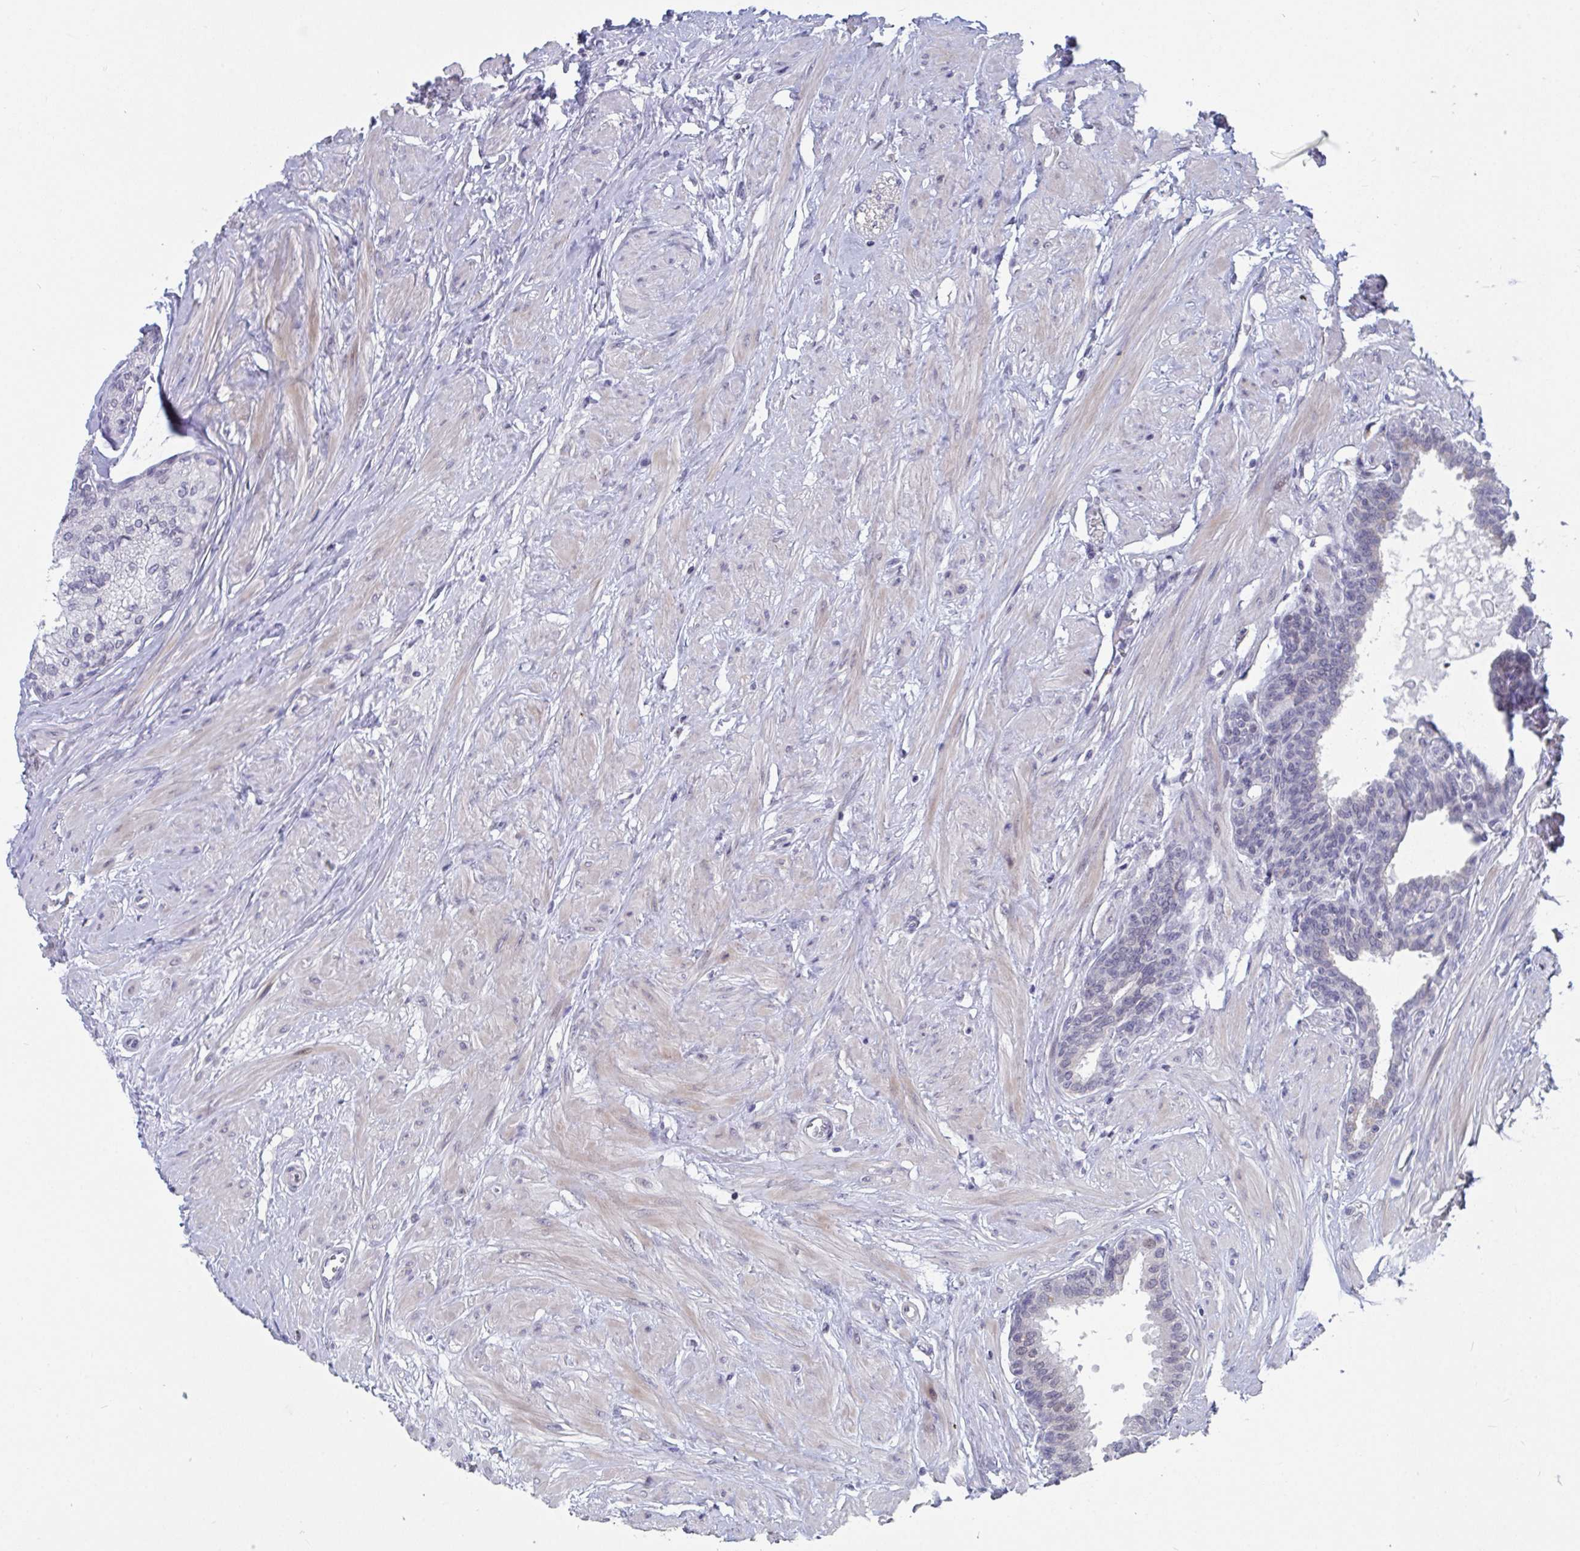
{"staining": {"intensity": "negative", "quantity": "none", "location": "none"}, "tissue": "seminal vesicle", "cell_type": "Glandular cells", "image_type": "normal", "snomed": [{"axis": "morphology", "description": "Normal tissue, NOS"}, {"axis": "topography", "description": "Prostate"}, {"axis": "topography", "description": "Seminal veicle"}], "caption": "Benign seminal vesicle was stained to show a protein in brown. There is no significant expression in glandular cells.", "gene": "FAM156A", "patient": {"sex": "male", "age": 60}}